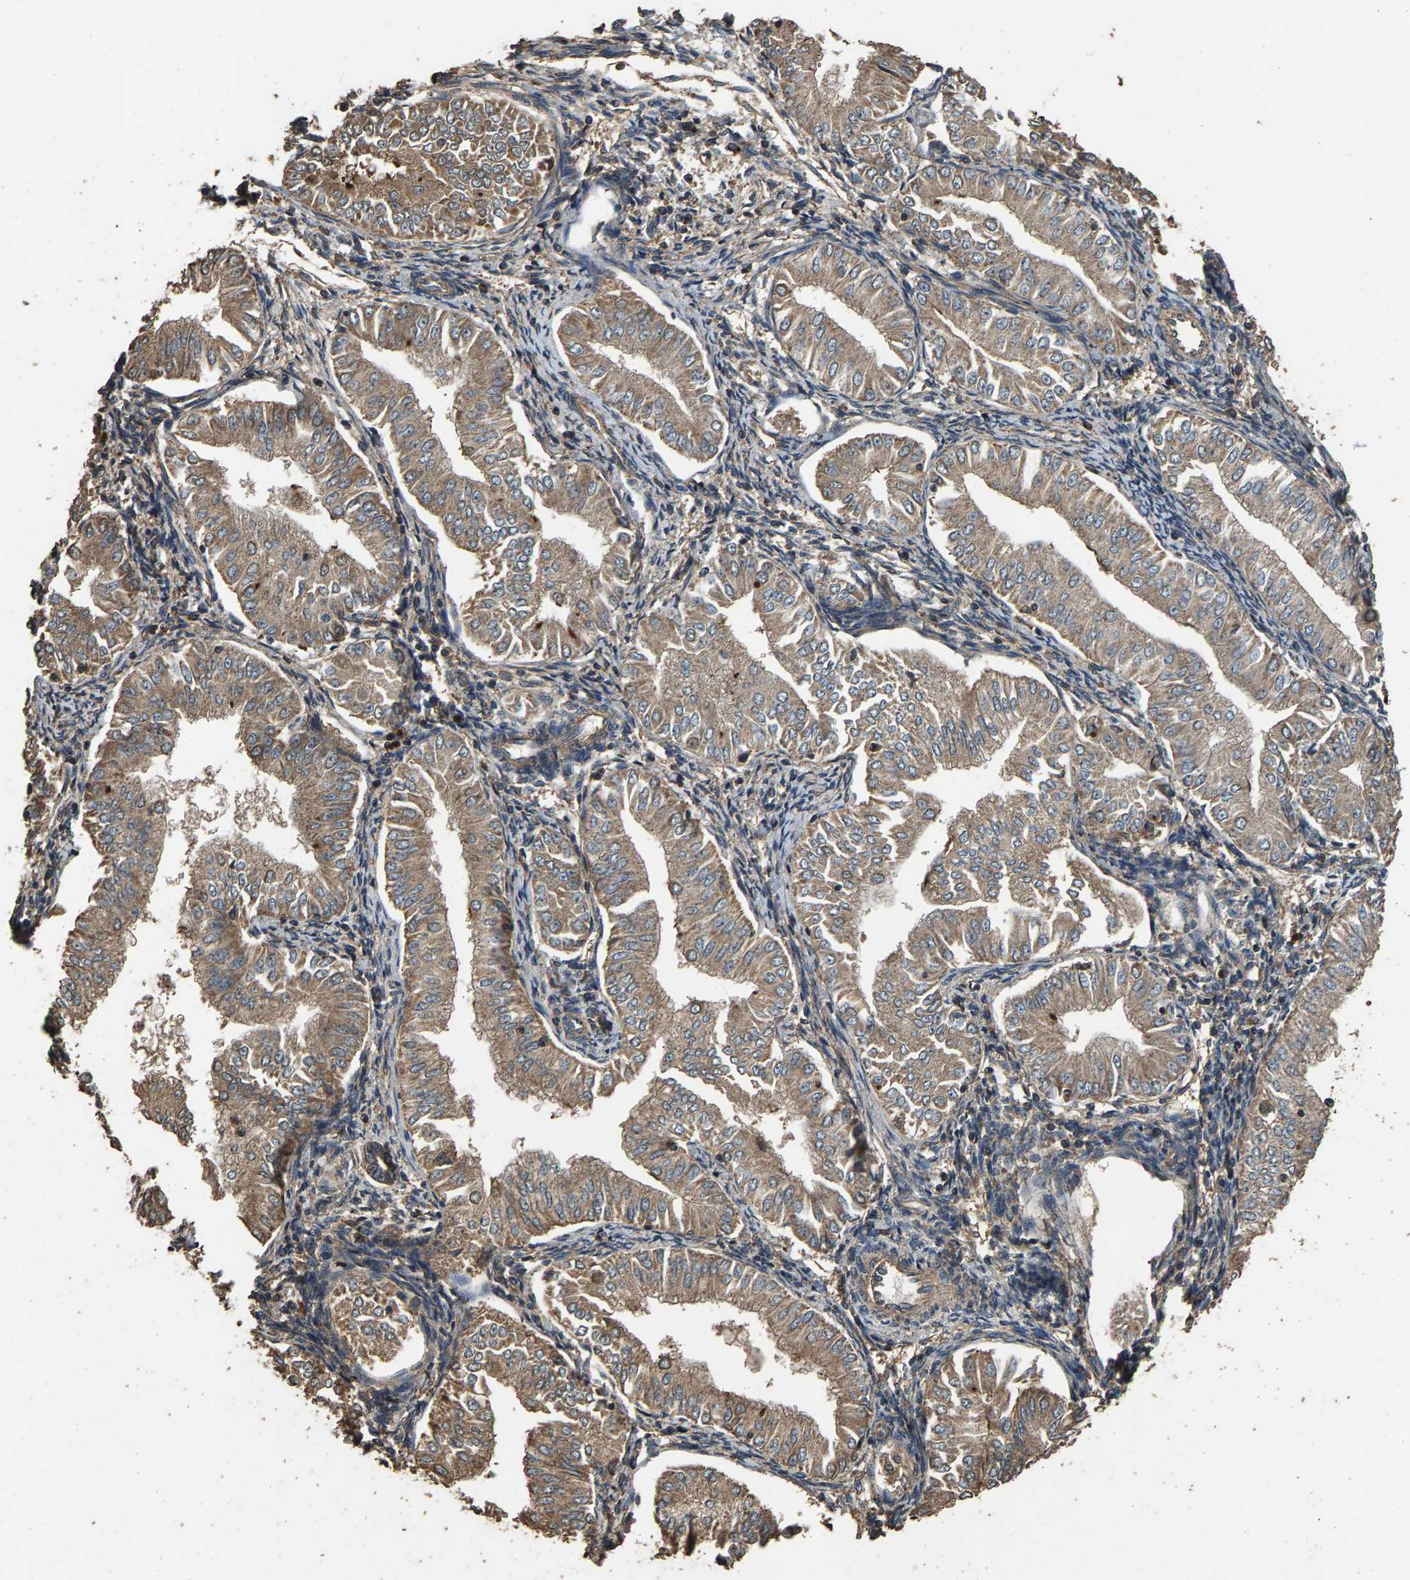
{"staining": {"intensity": "moderate", "quantity": ">75%", "location": "cytoplasmic/membranous"}, "tissue": "endometrial cancer", "cell_type": "Tumor cells", "image_type": "cancer", "snomed": [{"axis": "morphology", "description": "Normal tissue, NOS"}, {"axis": "morphology", "description": "Adenocarcinoma, NOS"}, {"axis": "topography", "description": "Endometrium"}], "caption": "Immunohistochemistry image of neoplastic tissue: human endometrial cancer (adenocarcinoma) stained using immunohistochemistry (IHC) displays medium levels of moderate protein expression localized specifically in the cytoplasmic/membranous of tumor cells, appearing as a cytoplasmic/membranous brown color.", "gene": "MRPL27", "patient": {"sex": "female", "age": 53}}